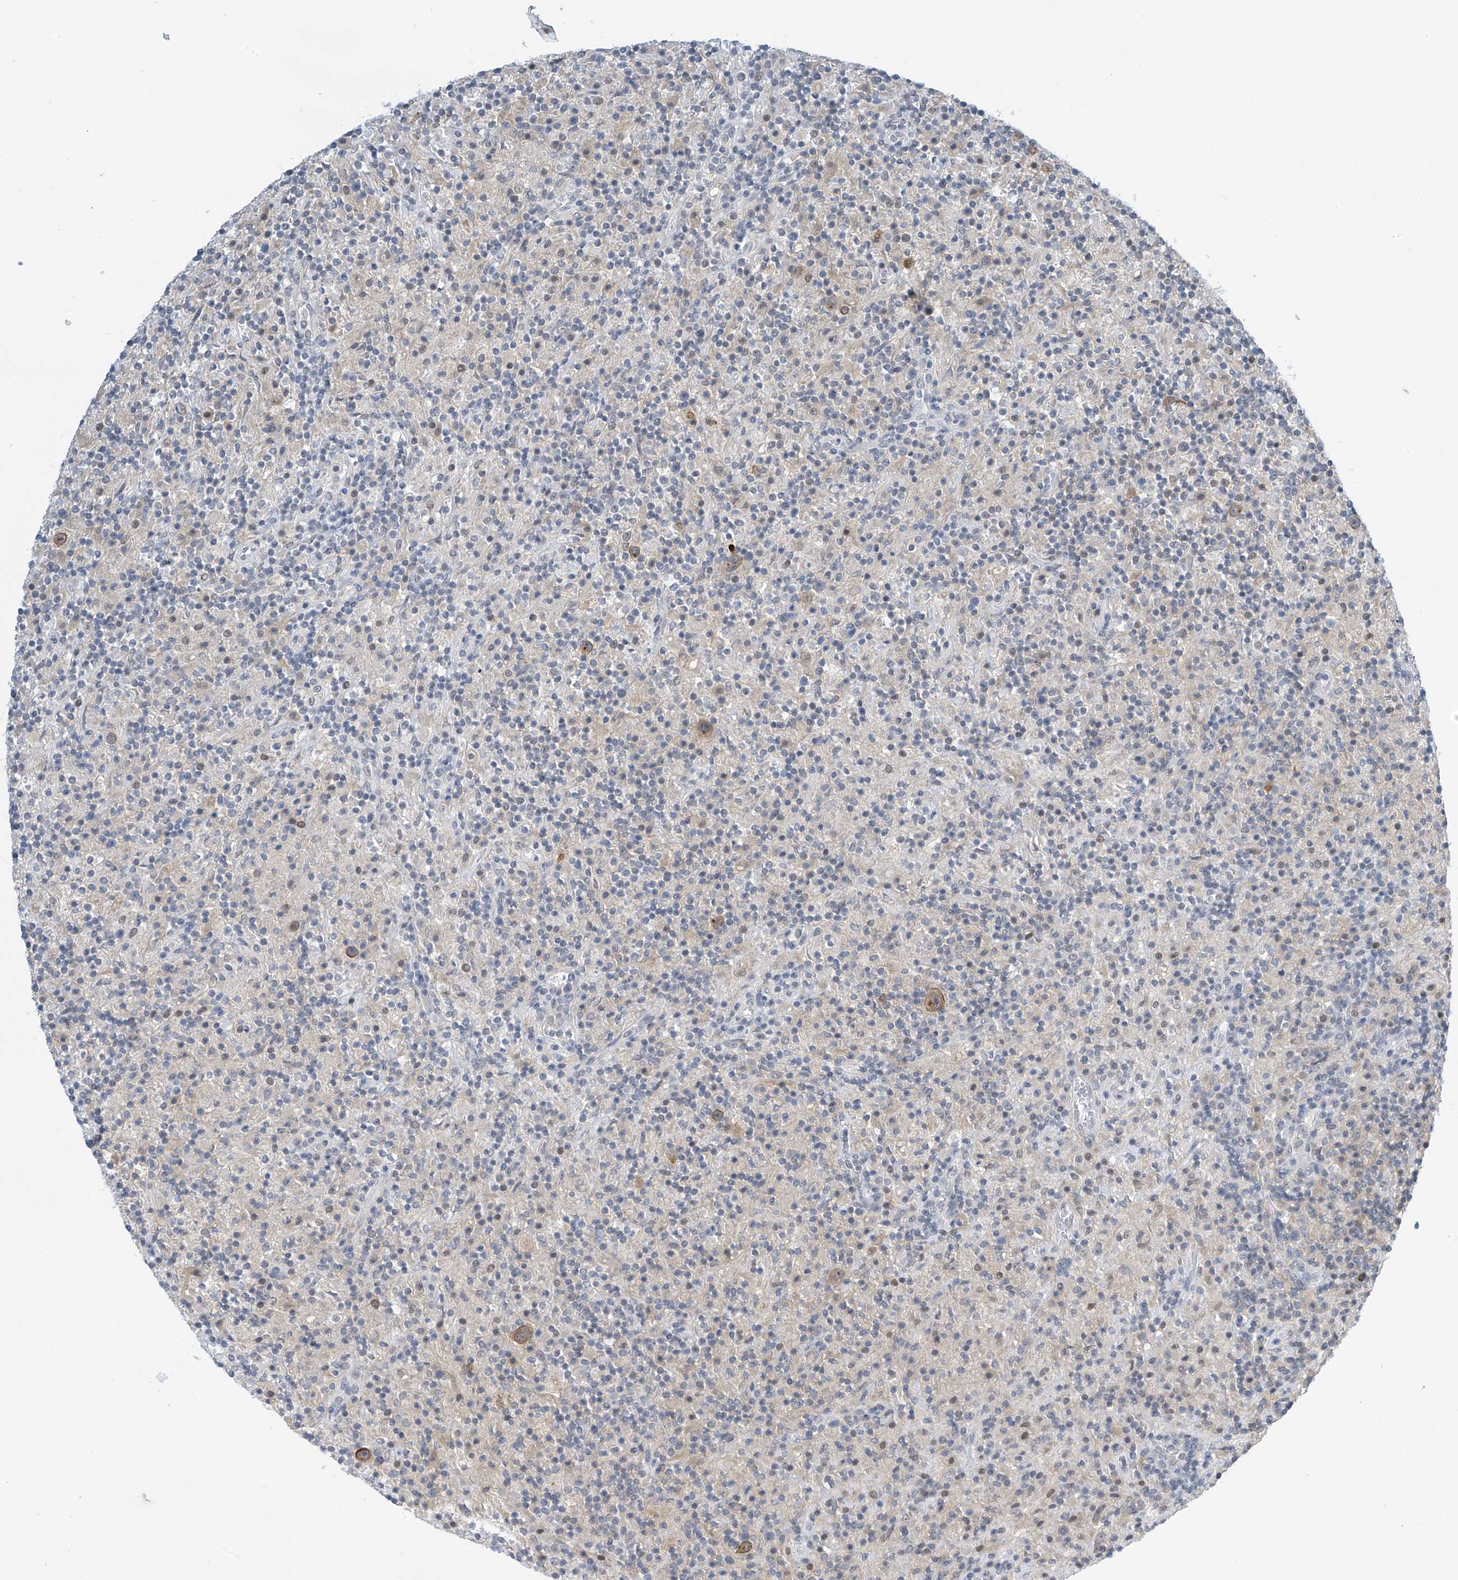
{"staining": {"intensity": "moderate", "quantity": "25%-75%", "location": "cytoplasmic/membranous"}, "tissue": "lymphoma", "cell_type": "Tumor cells", "image_type": "cancer", "snomed": [{"axis": "morphology", "description": "Hodgkin's disease, NOS"}, {"axis": "topography", "description": "Lymph node"}], "caption": "Hodgkin's disease was stained to show a protein in brown. There is medium levels of moderate cytoplasmic/membranous staining in approximately 25%-75% of tumor cells.", "gene": "APLF", "patient": {"sex": "male", "age": 70}}